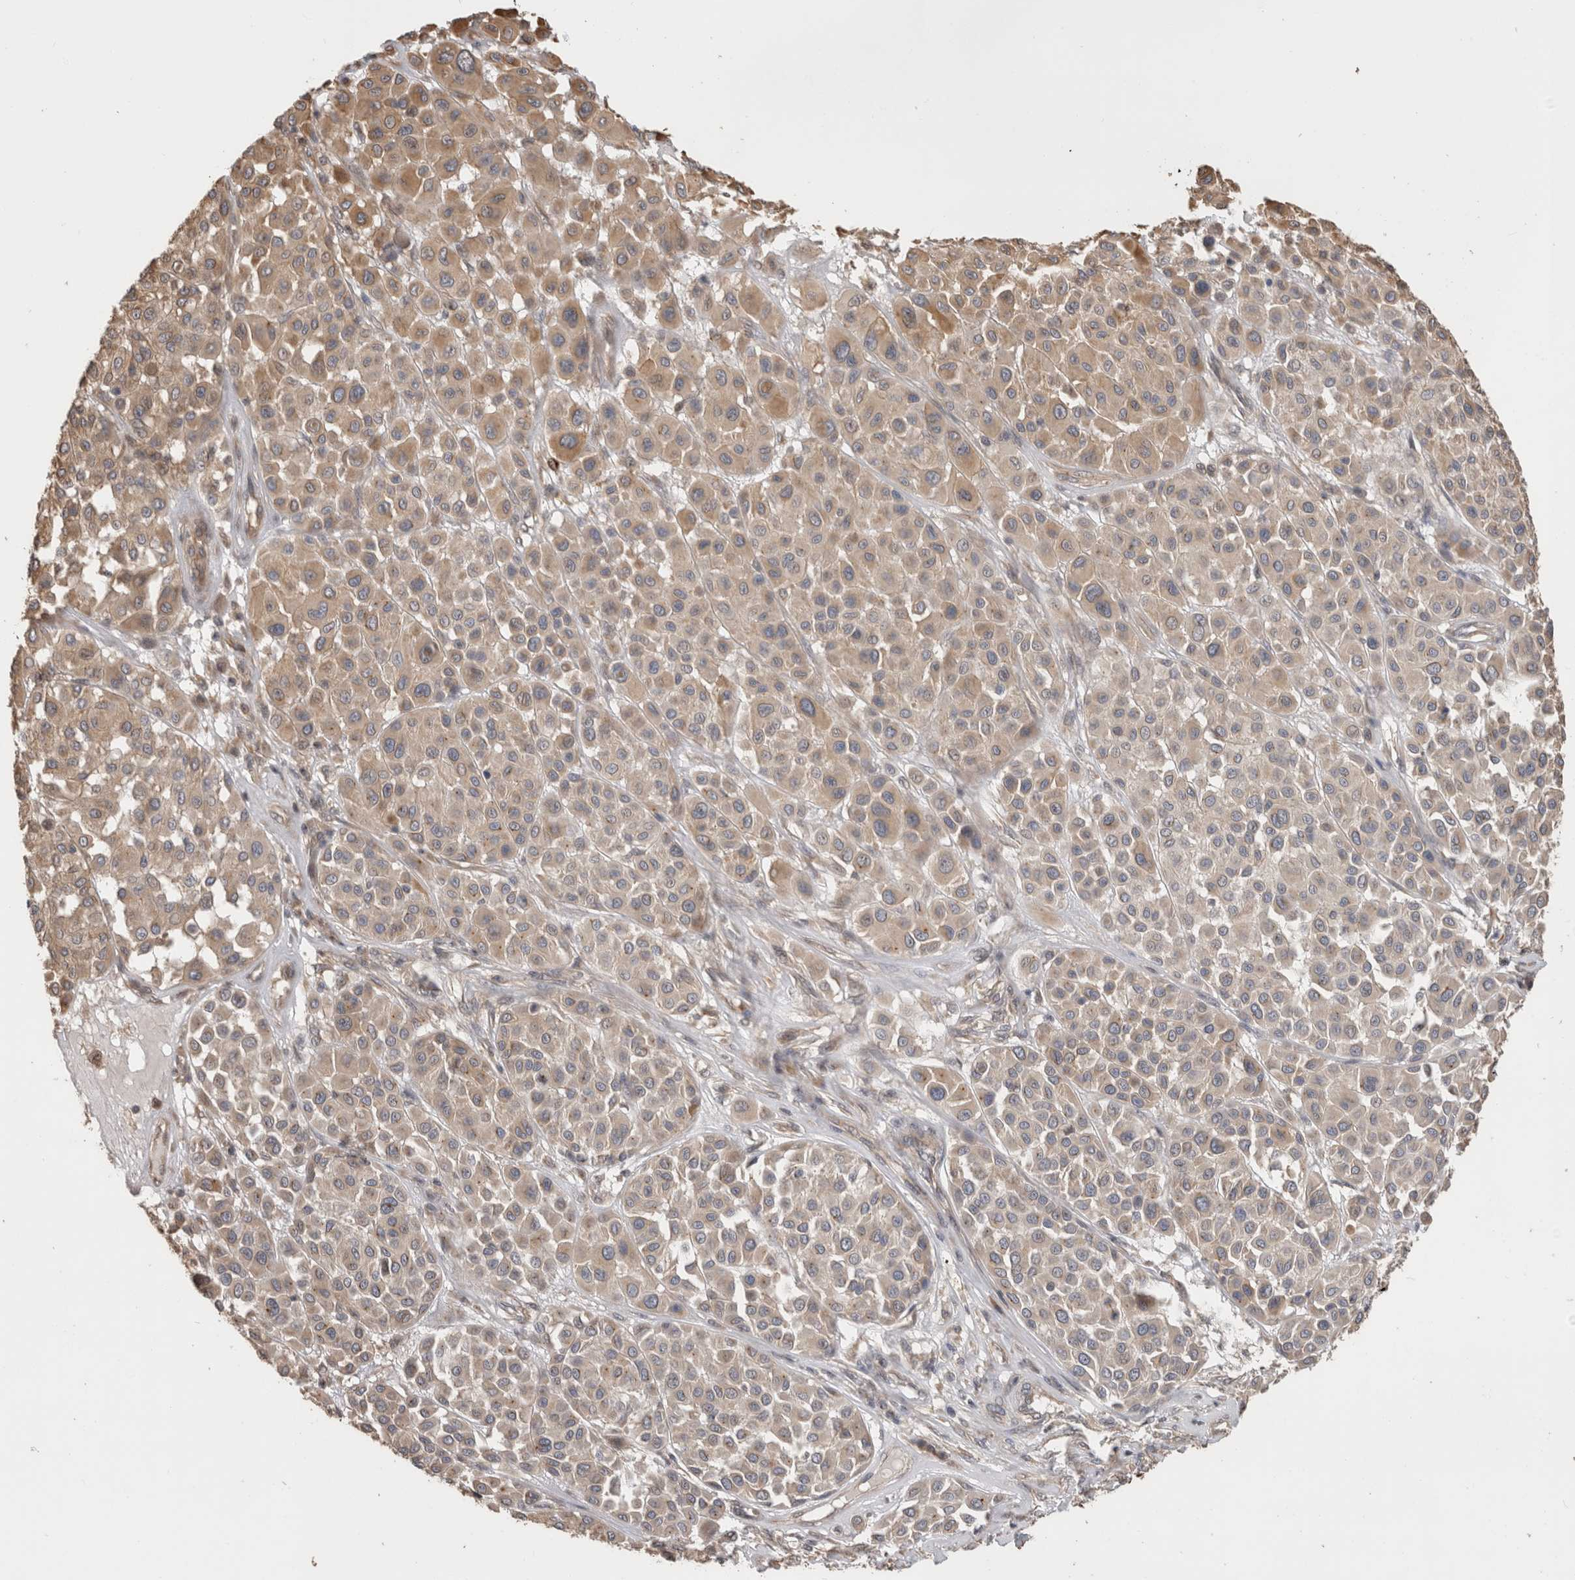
{"staining": {"intensity": "weak", "quantity": ">75%", "location": "cytoplasmic/membranous"}, "tissue": "melanoma", "cell_type": "Tumor cells", "image_type": "cancer", "snomed": [{"axis": "morphology", "description": "Malignant melanoma, Metastatic site"}, {"axis": "topography", "description": "Soft tissue"}], "caption": "An immunohistochemistry (IHC) micrograph of tumor tissue is shown. Protein staining in brown shows weak cytoplasmic/membranous positivity in malignant melanoma (metastatic site) within tumor cells. (DAB IHC with brightfield microscopy, high magnification).", "gene": "CLIP1", "patient": {"sex": "male", "age": 41}}